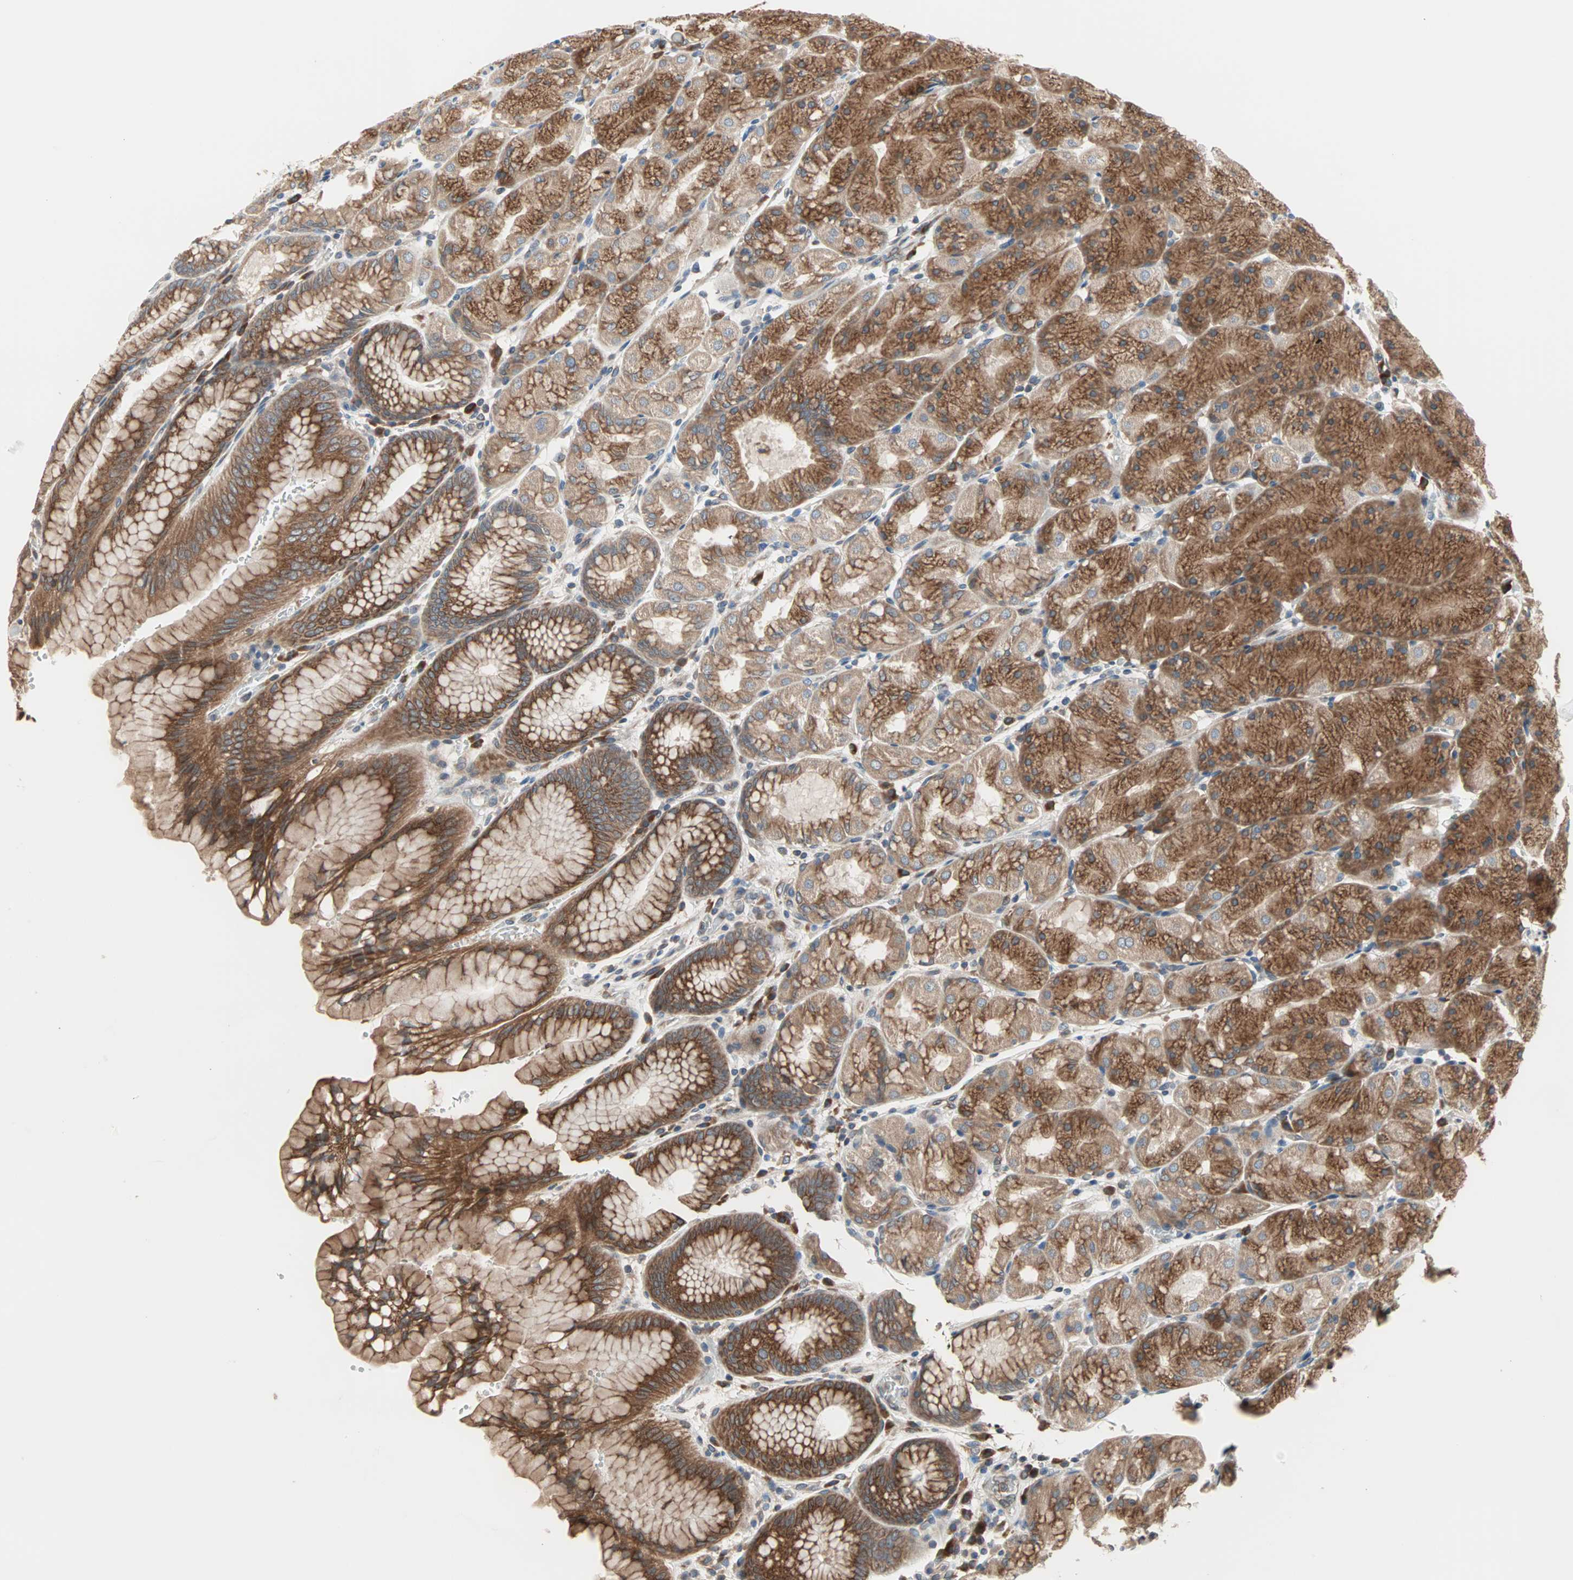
{"staining": {"intensity": "moderate", "quantity": ">75%", "location": "cytoplasmic/membranous"}, "tissue": "stomach", "cell_type": "Glandular cells", "image_type": "normal", "snomed": [{"axis": "morphology", "description": "Normal tissue, NOS"}, {"axis": "topography", "description": "Stomach, upper"}, {"axis": "topography", "description": "Stomach"}], "caption": "Stomach stained for a protein displays moderate cytoplasmic/membranous positivity in glandular cells. (DAB IHC with brightfield microscopy, high magnification).", "gene": "SAR1A", "patient": {"sex": "male", "age": 76}}